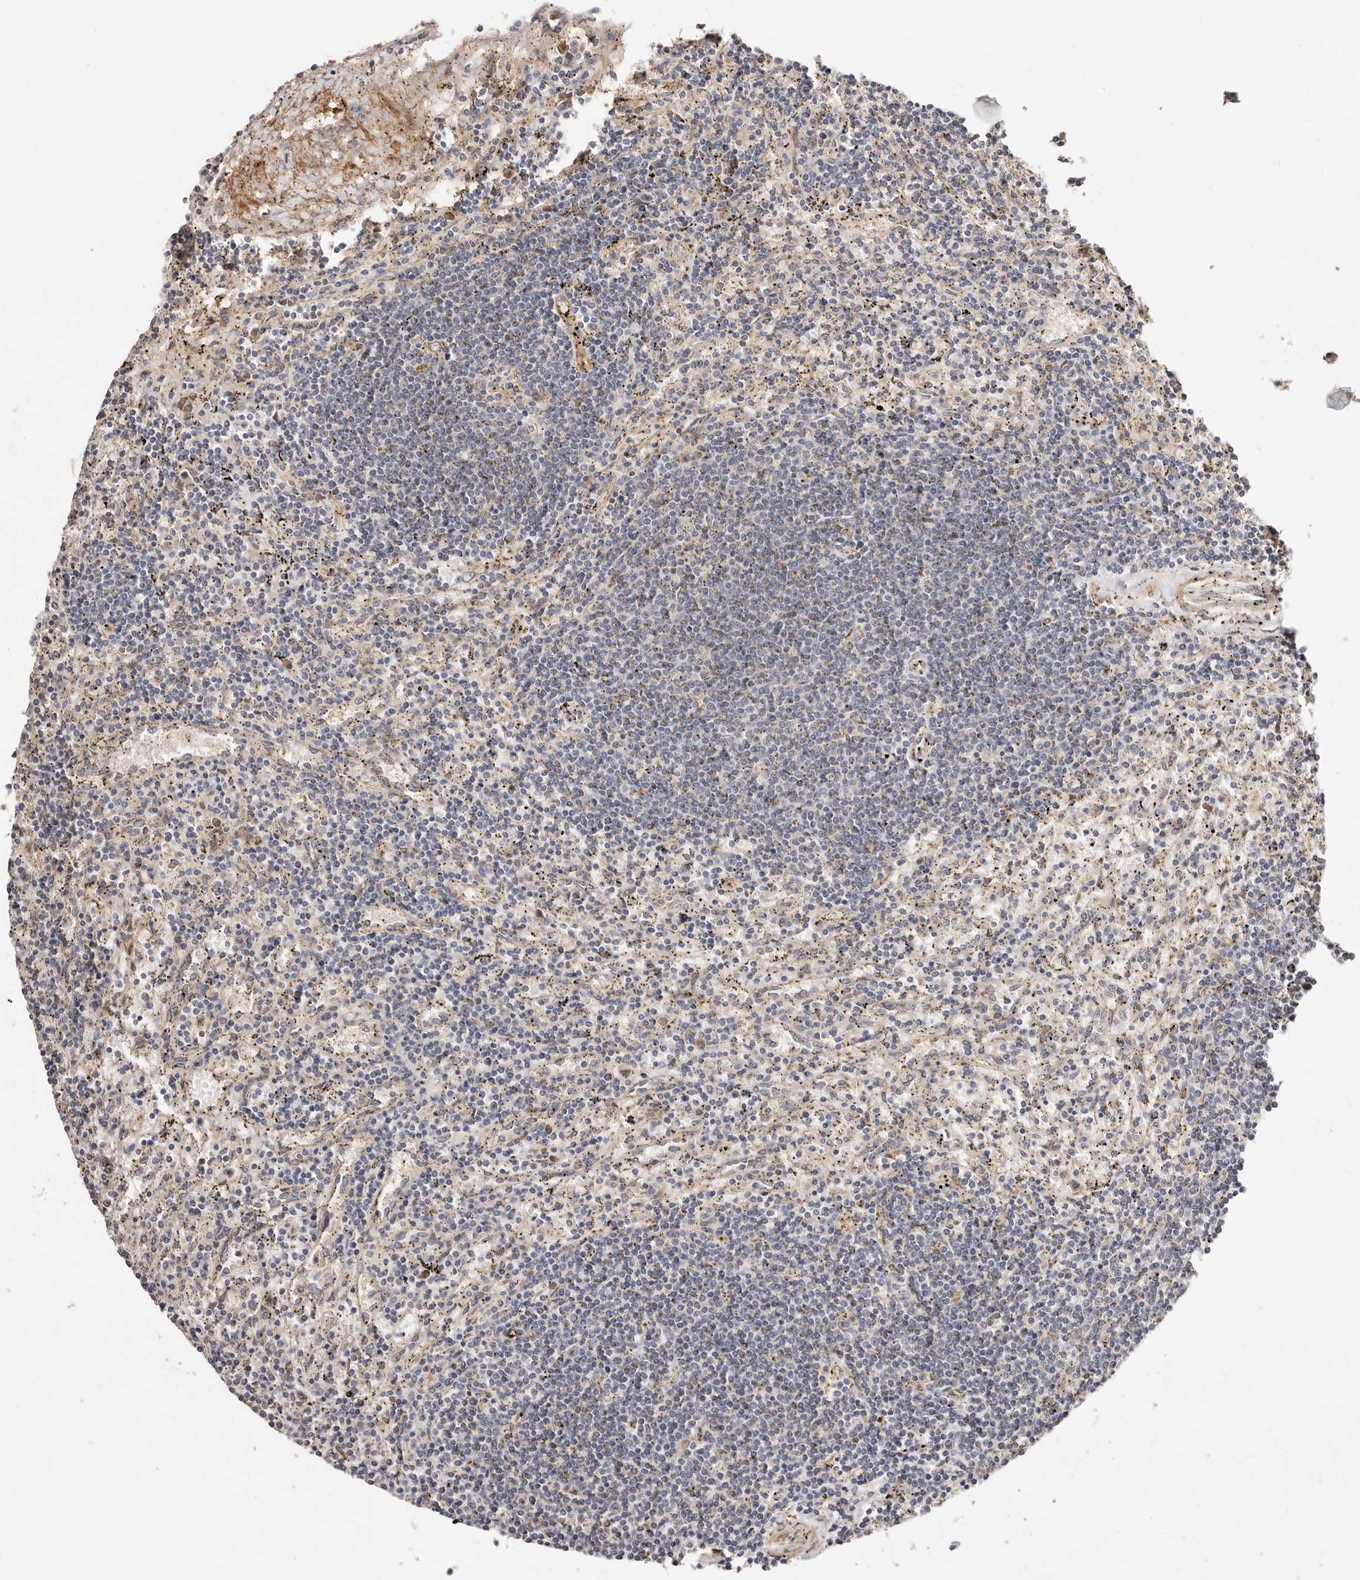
{"staining": {"intensity": "negative", "quantity": "none", "location": "none"}, "tissue": "lymphoma", "cell_type": "Tumor cells", "image_type": "cancer", "snomed": [{"axis": "morphology", "description": "Malignant lymphoma, non-Hodgkin's type, Low grade"}, {"axis": "topography", "description": "Spleen"}], "caption": "Lymphoma was stained to show a protein in brown. There is no significant expression in tumor cells.", "gene": "APOL6", "patient": {"sex": "male", "age": 76}}